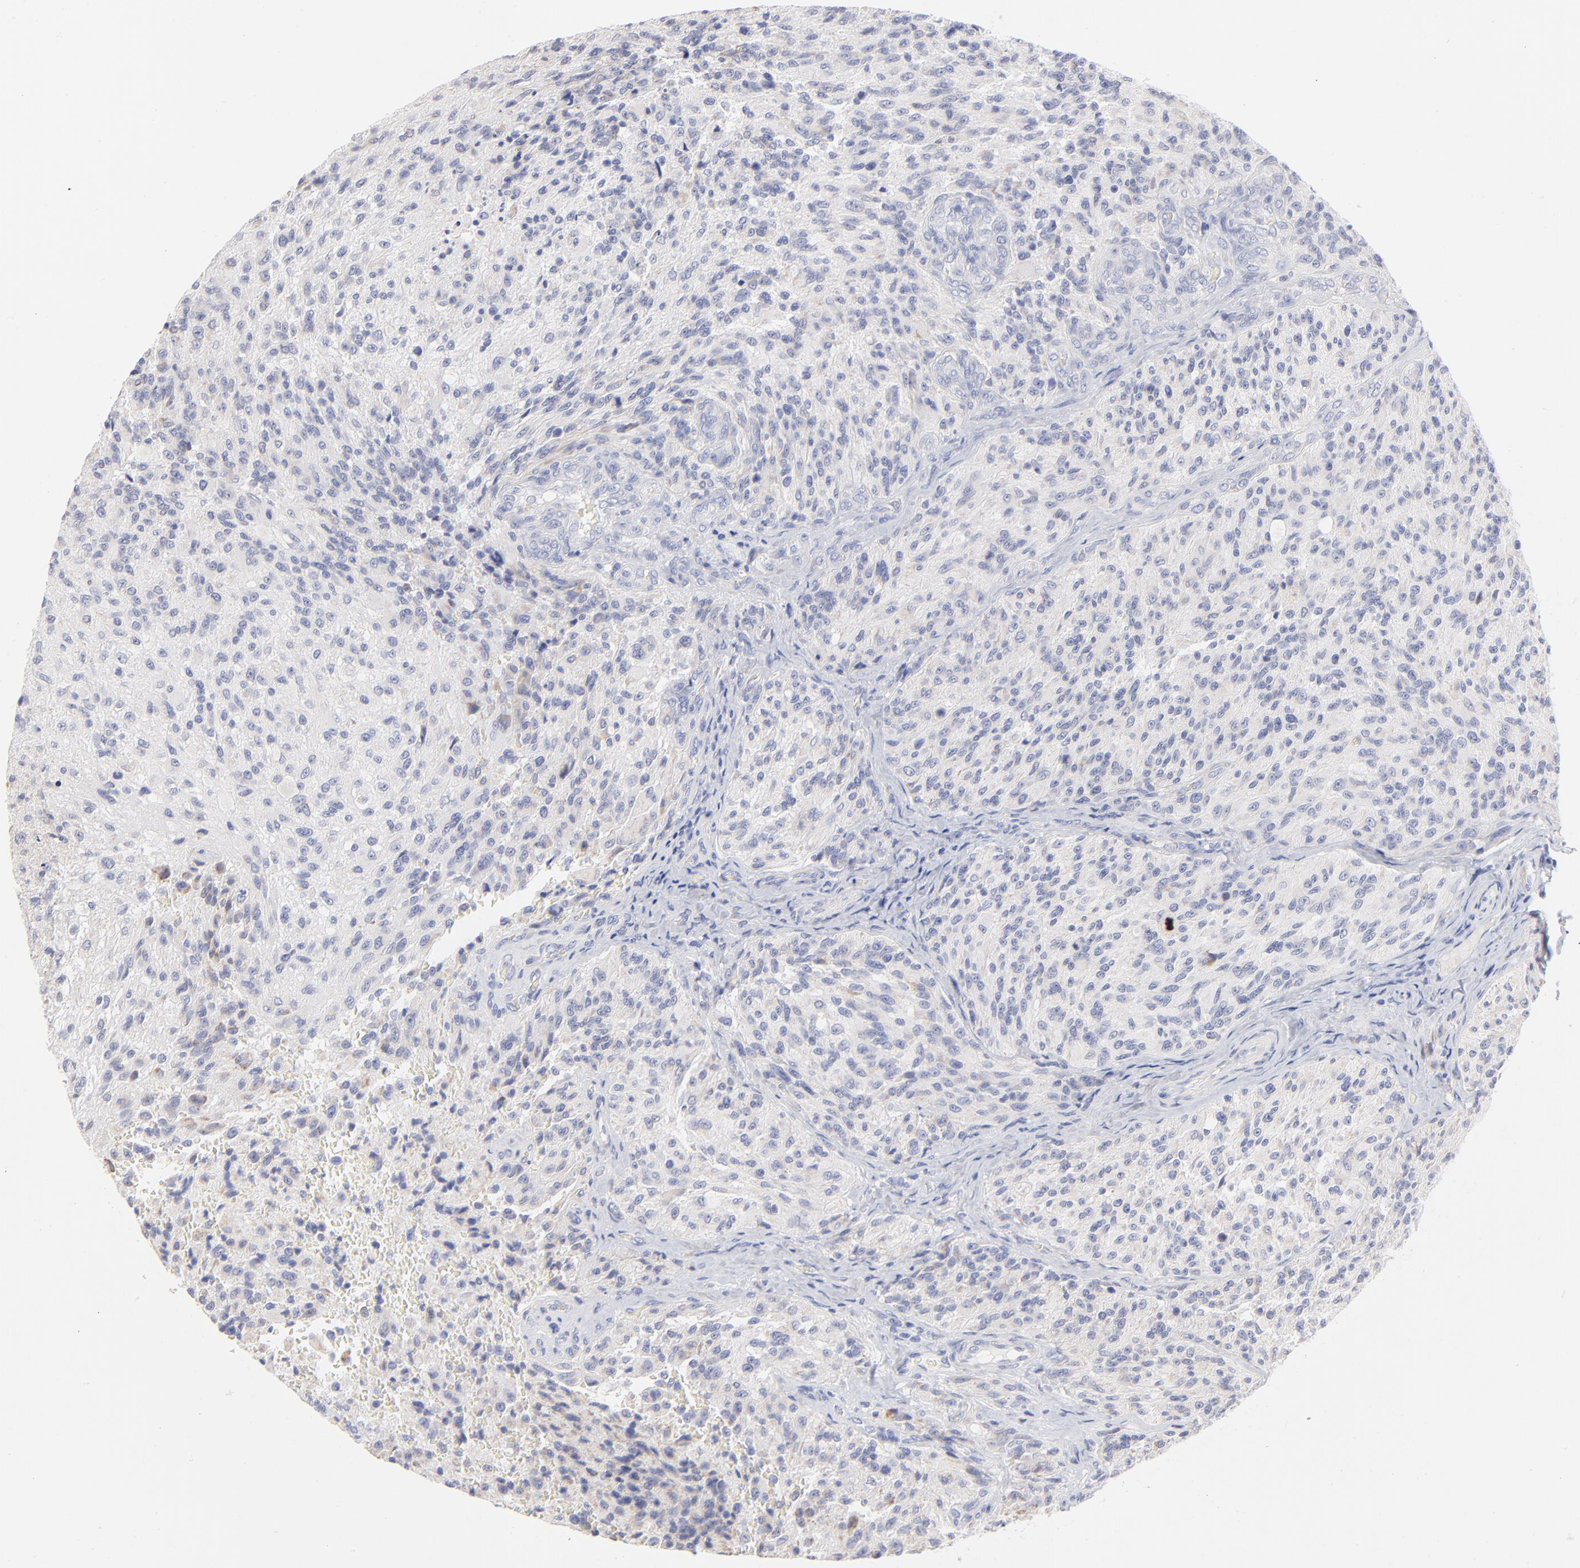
{"staining": {"intensity": "negative", "quantity": "none", "location": "none"}, "tissue": "glioma", "cell_type": "Tumor cells", "image_type": "cancer", "snomed": [{"axis": "morphology", "description": "Normal tissue, NOS"}, {"axis": "morphology", "description": "Glioma, malignant, High grade"}, {"axis": "topography", "description": "Cerebral cortex"}], "caption": "DAB (3,3'-diaminobenzidine) immunohistochemical staining of glioma reveals no significant positivity in tumor cells. (Stains: DAB immunohistochemistry (IHC) with hematoxylin counter stain, Microscopy: brightfield microscopy at high magnification).", "gene": "TST", "patient": {"sex": "male", "age": 56}}